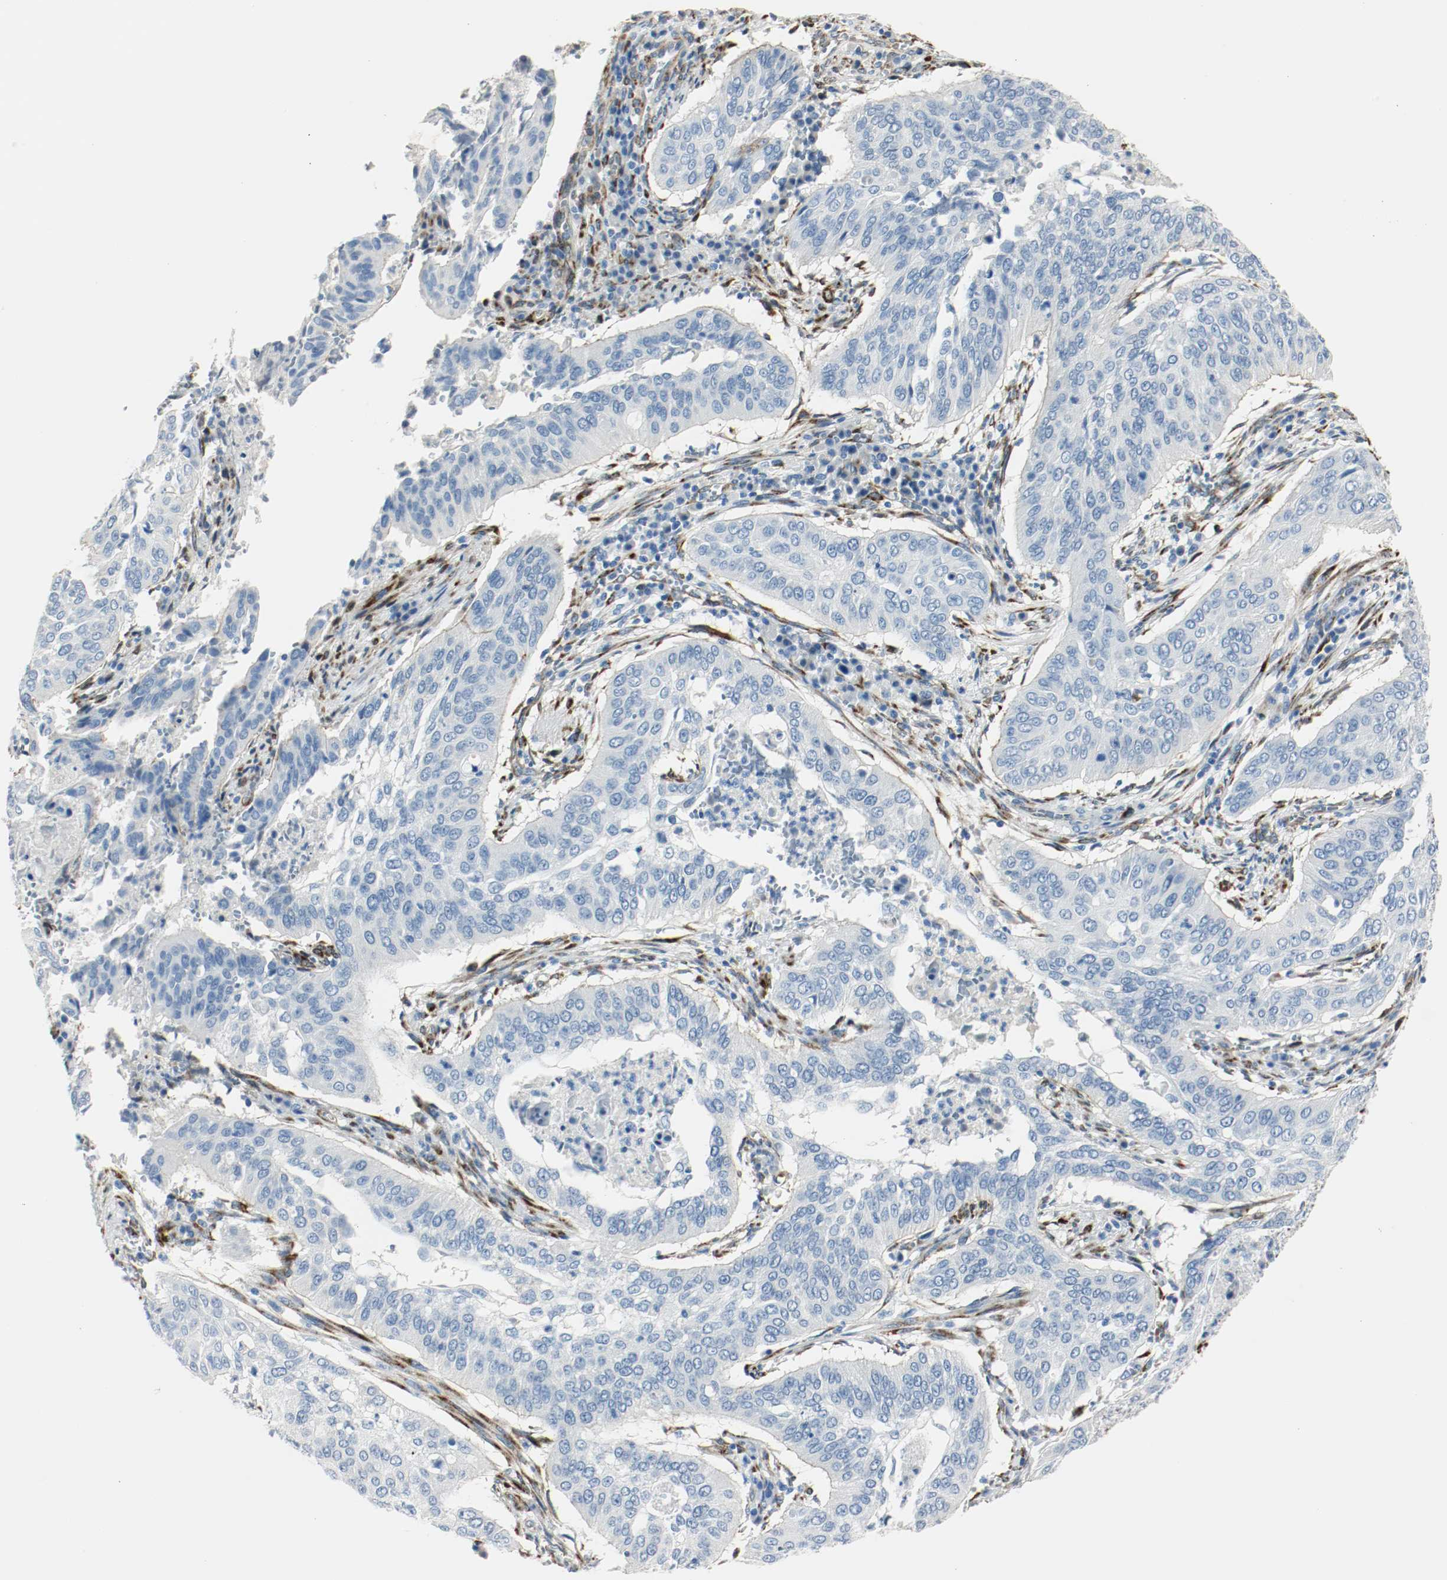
{"staining": {"intensity": "negative", "quantity": "none", "location": "none"}, "tissue": "cervical cancer", "cell_type": "Tumor cells", "image_type": "cancer", "snomed": [{"axis": "morphology", "description": "Squamous cell carcinoma, NOS"}, {"axis": "topography", "description": "Cervix"}], "caption": "Protein analysis of cervical cancer displays no significant expression in tumor cells.", "gene": "LAMB1", "patient": {"sex": "female", "age": 39}}